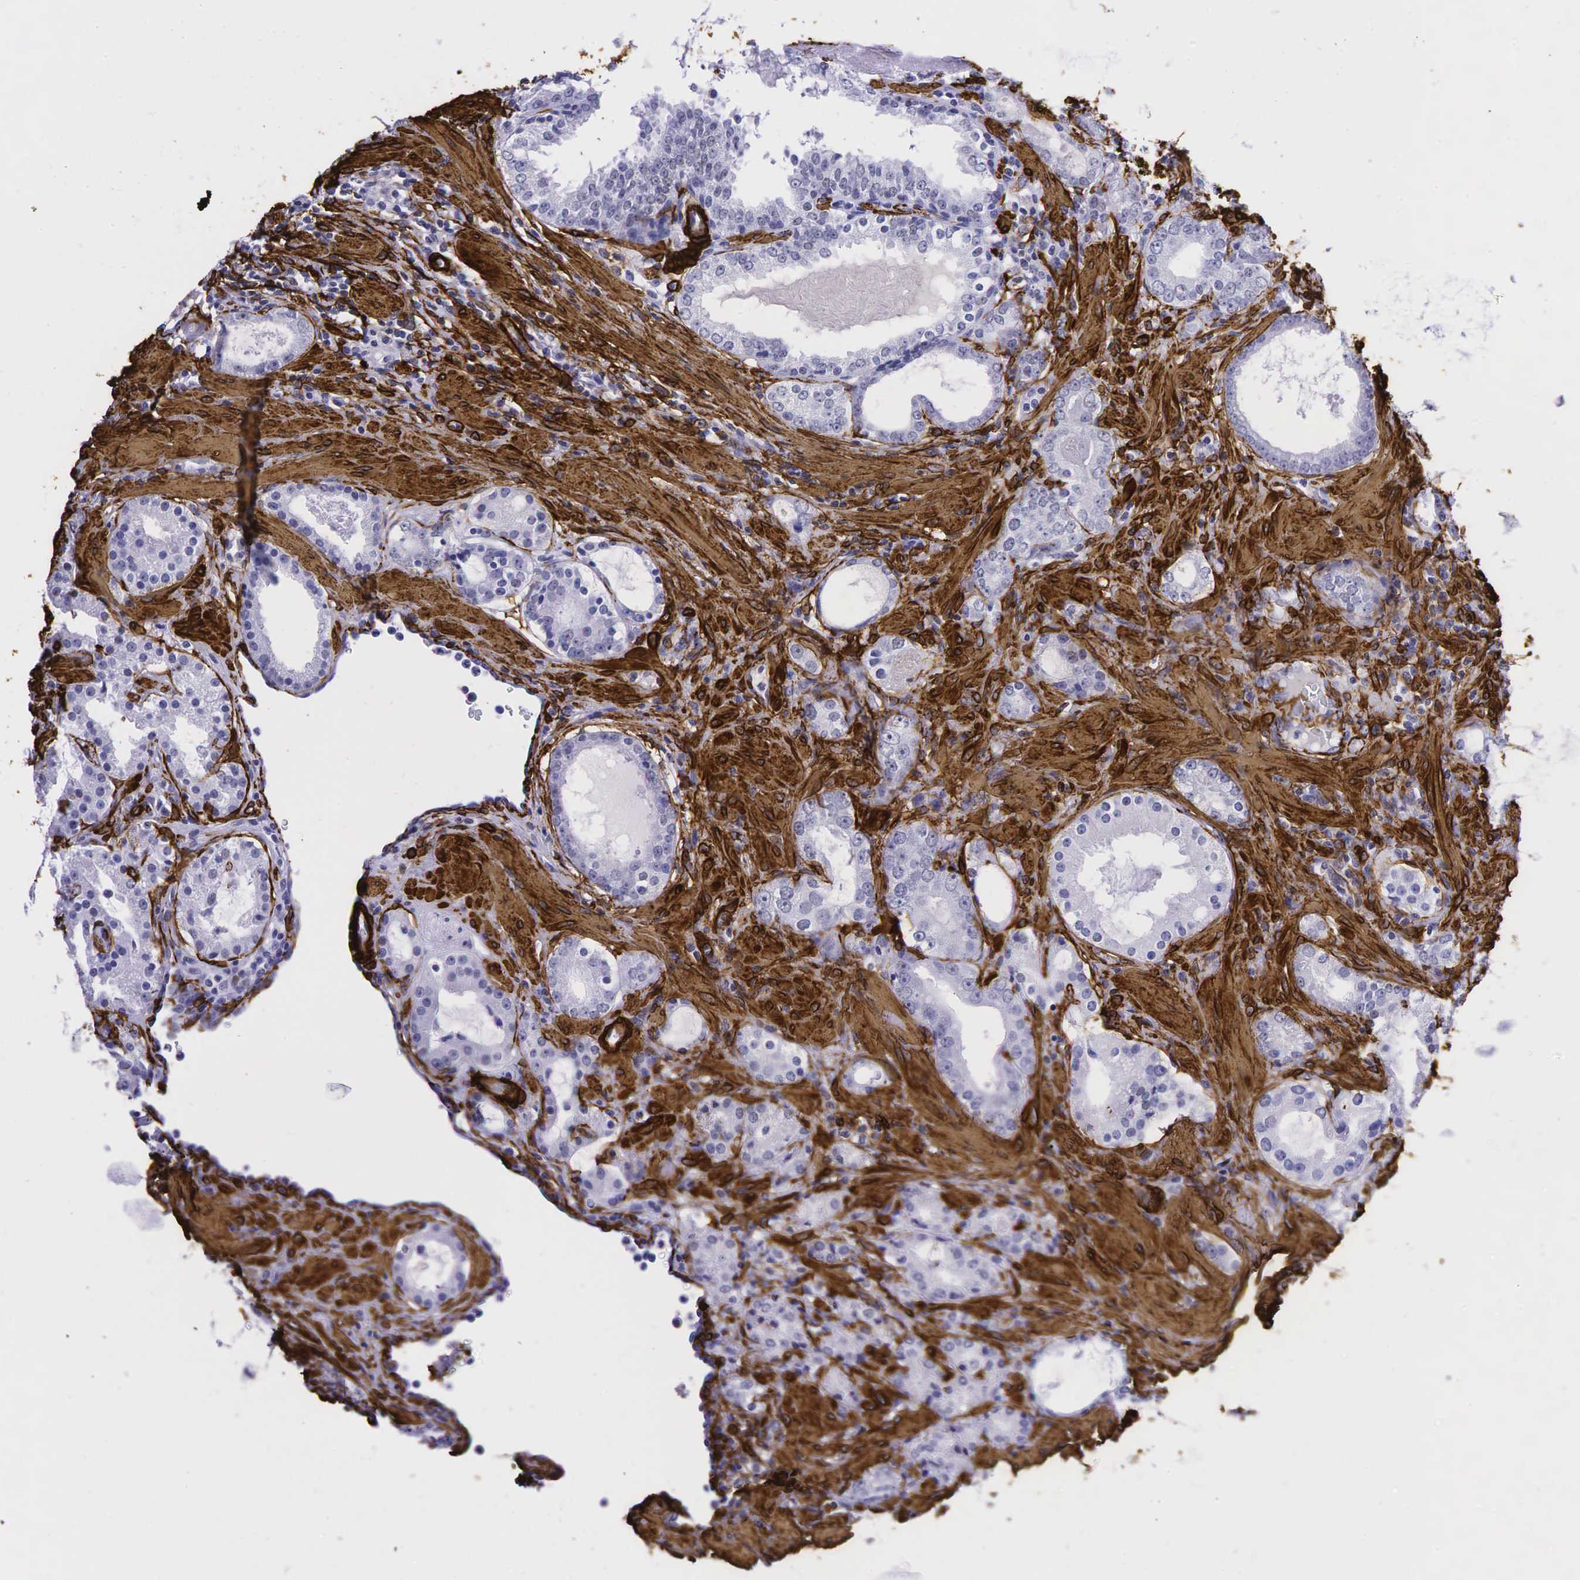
{"staining": {"intensity": "negative", "quantity": "none", "location": "none"}, "tissue": "prostate cancer", "cell_type": "Tumor cells", "image_type": "cancer", "snomed": [{"axis": "morphology", "description": "Adenocarcinoma, Medium grade"}, {"axis": "topography", "description": "Prostate"}], "caption": "The immunohistochemistry (IHC) image has no significant positivity in tumor cells of prostate medium-grade adenocarcinoma tissue.", "gene": "ACTA2", "patient": {"sex": "male", "age": 73}}